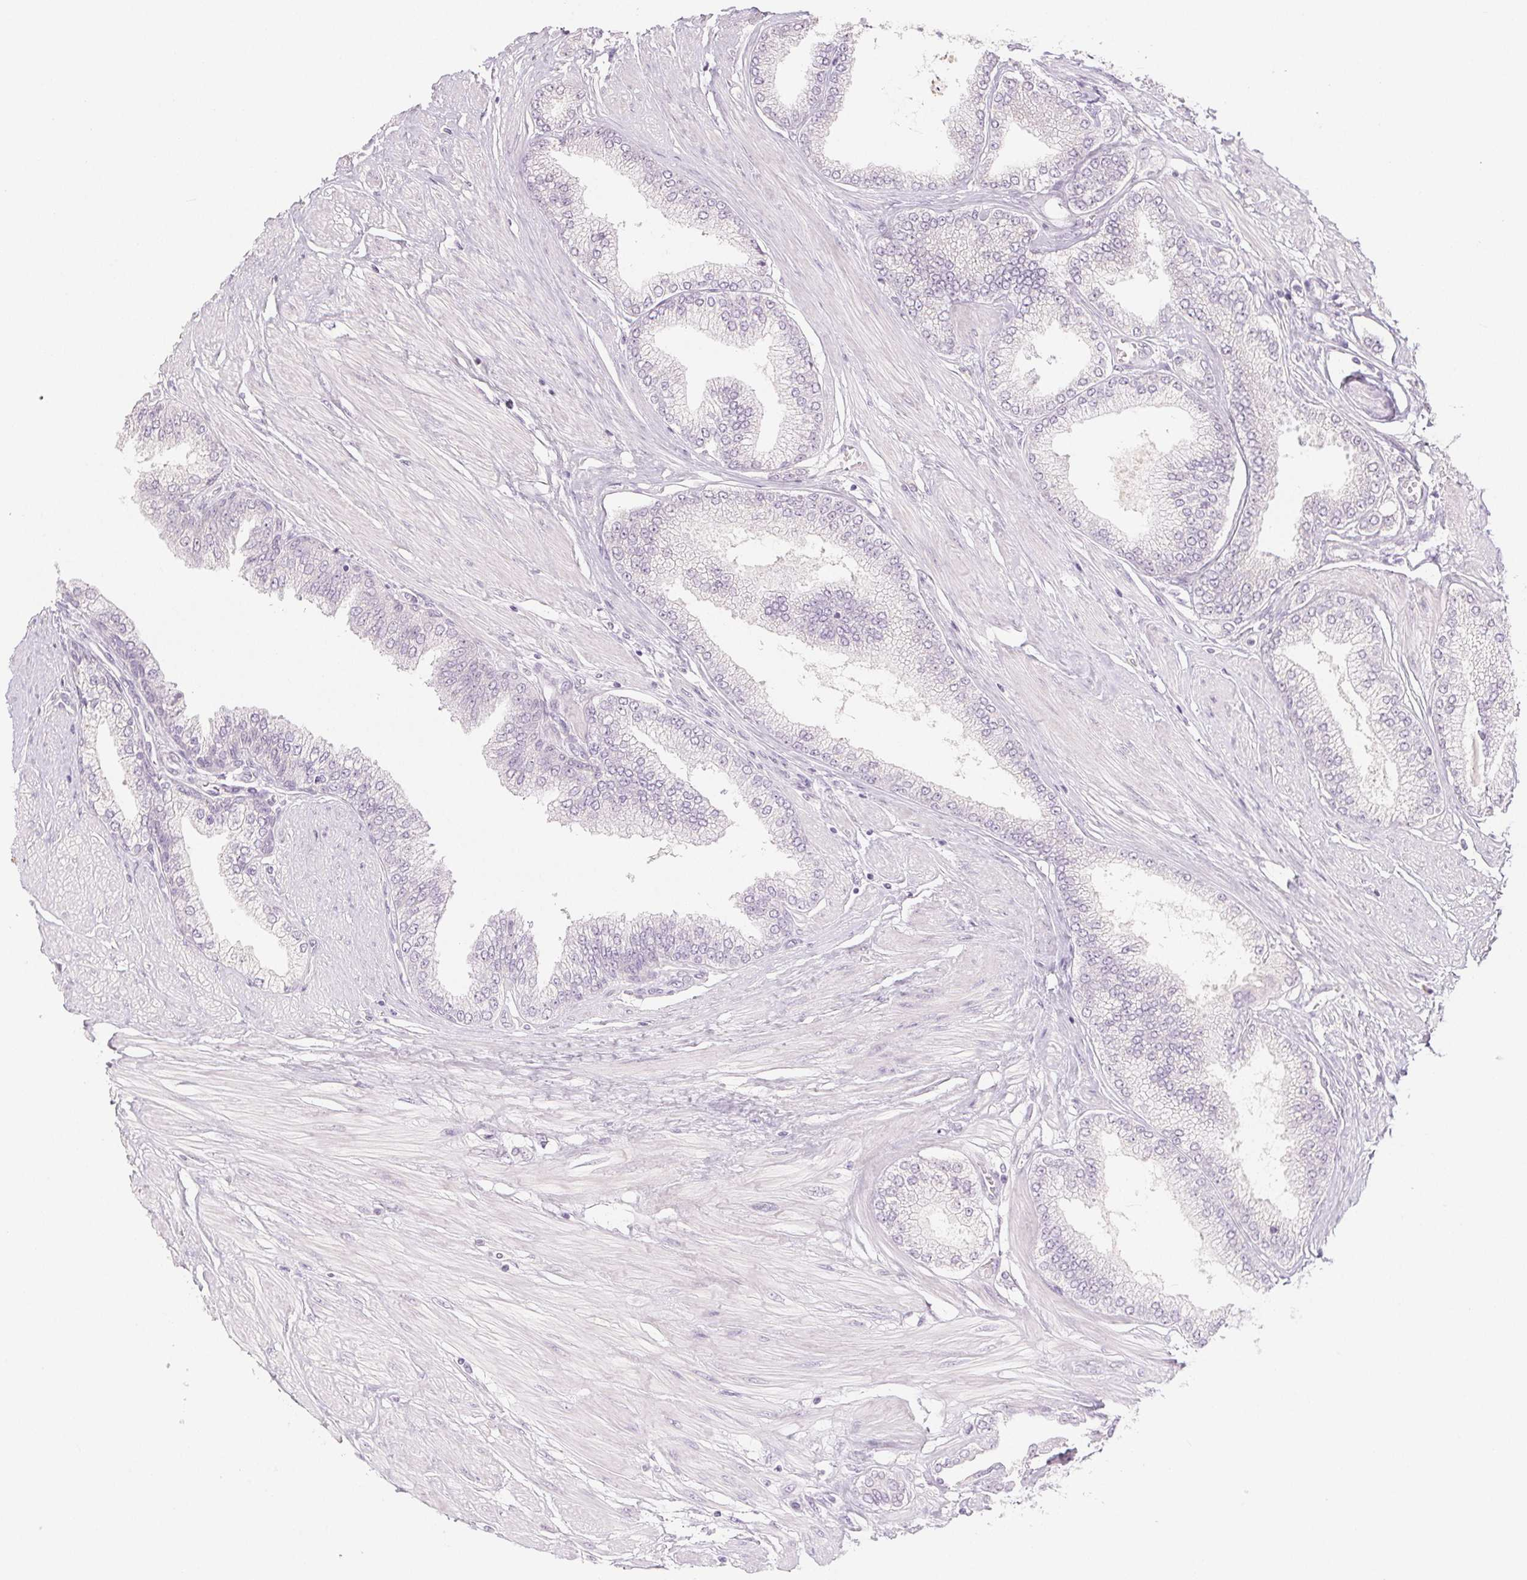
{"staining": {"intensity": "negative", "quantity": "none", "location": "none"}, "tissue": "prostate cancer", "cell_type": "Tumor cells", "image_type": "cancer", "snomed": [{"axis": "morphology", "description": "Adenocarcinoma, Low grade"}, {"axis": "topography", "description": "Prostate"}], "caption": "DAB (3,3'-diaminobenzidine) immunohistochemical staining of prostate cancer (adenocarcinoma (low-grade)) shows no significant staining in tumor cells.", "gene": "PI3", "patient": {"sex": "male", "age": 55}}